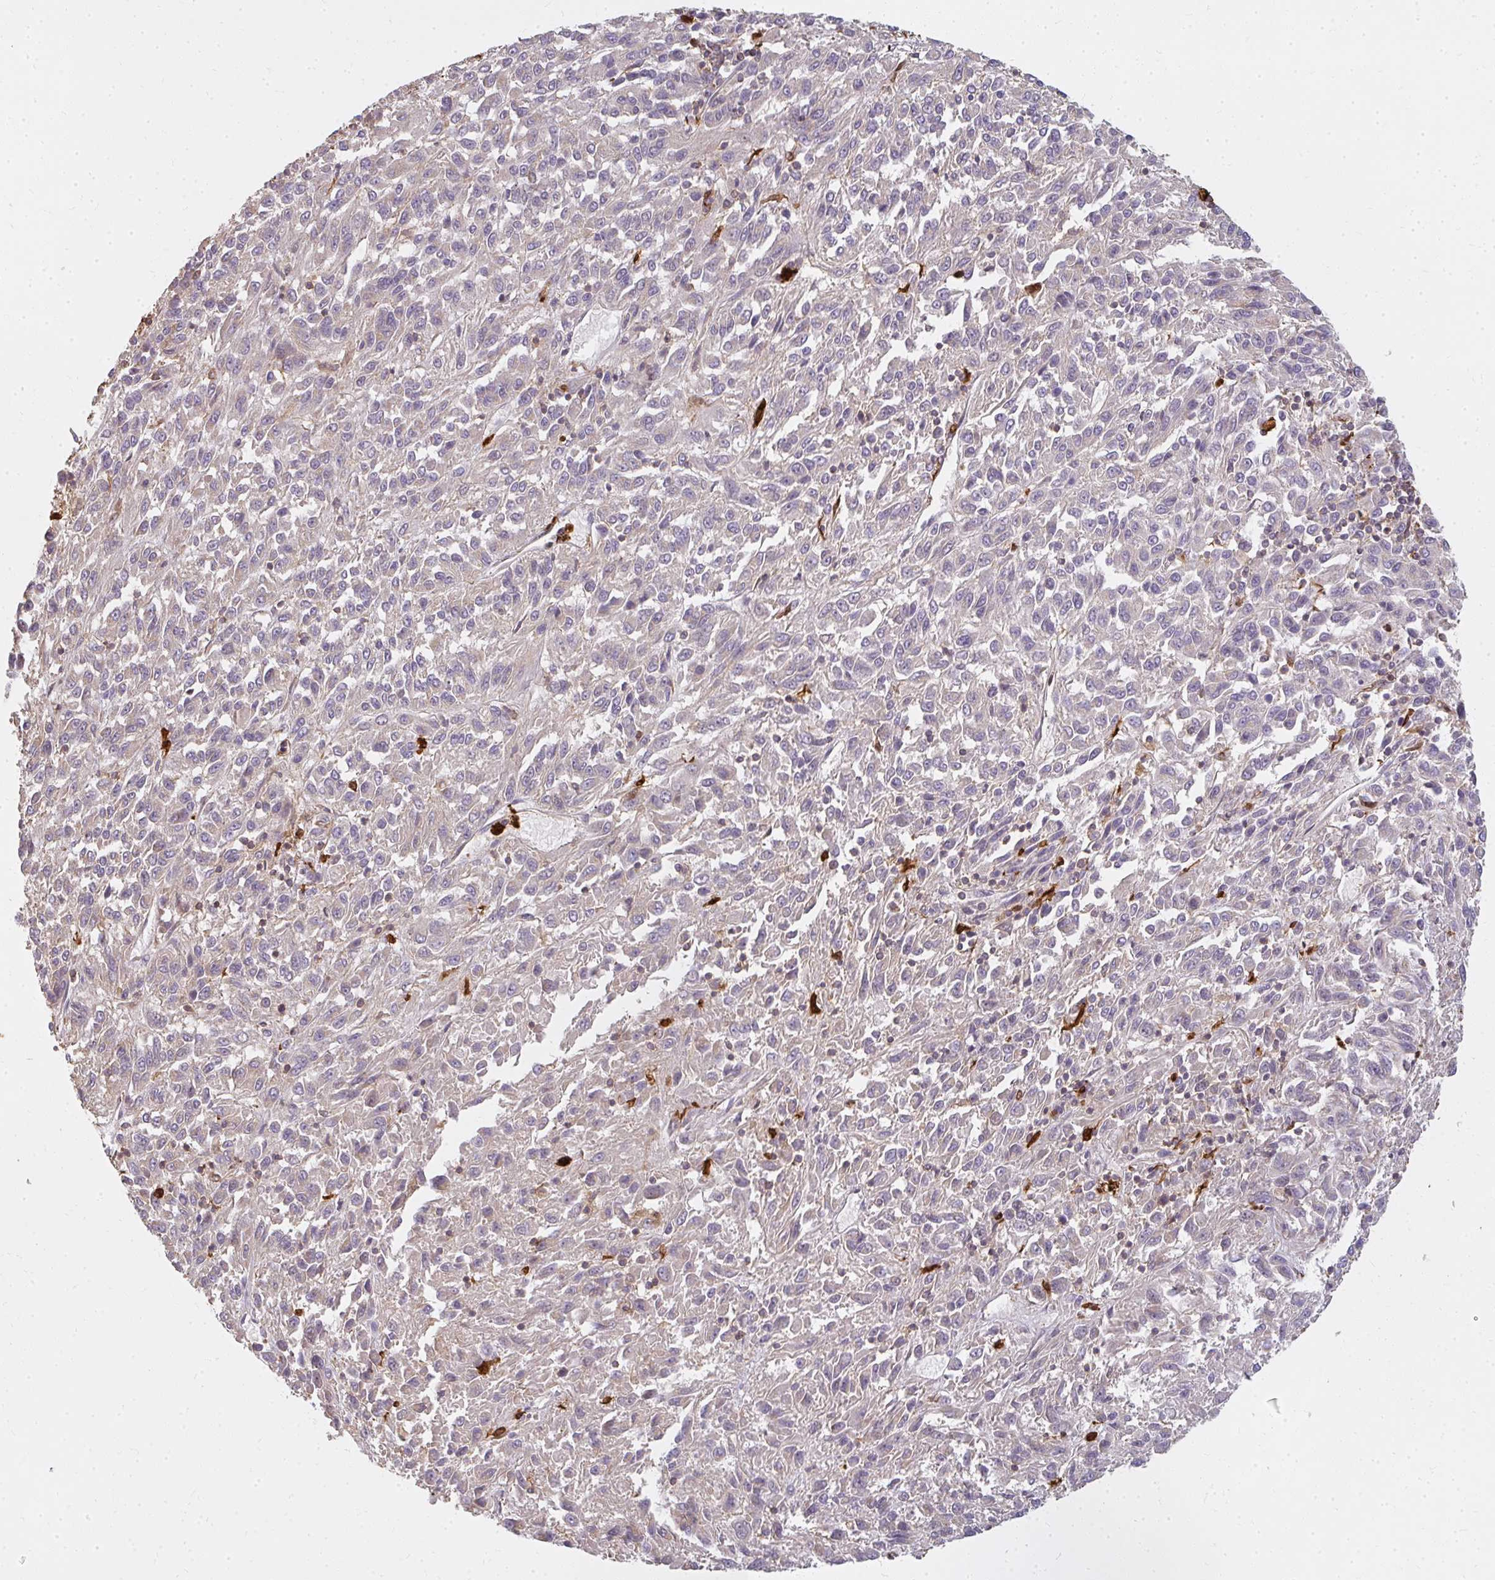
{"staining": {"intensity": "negative", "quantity": "none", "location": "none"}, "tissue": "melanoma", "cell_type": "Tumor cells", "image_type": "cancer", "snomed": [{"axis": "morphology", "description": "Malignant melanoma, Metastatic site"}, {"axis": "topography", "description": "Lung"}], "caption": "Tumor cells show no significant protein positivity in melanoma.", "gene": "CNTRL", "patient": {"sex": "male", "age": 64}}